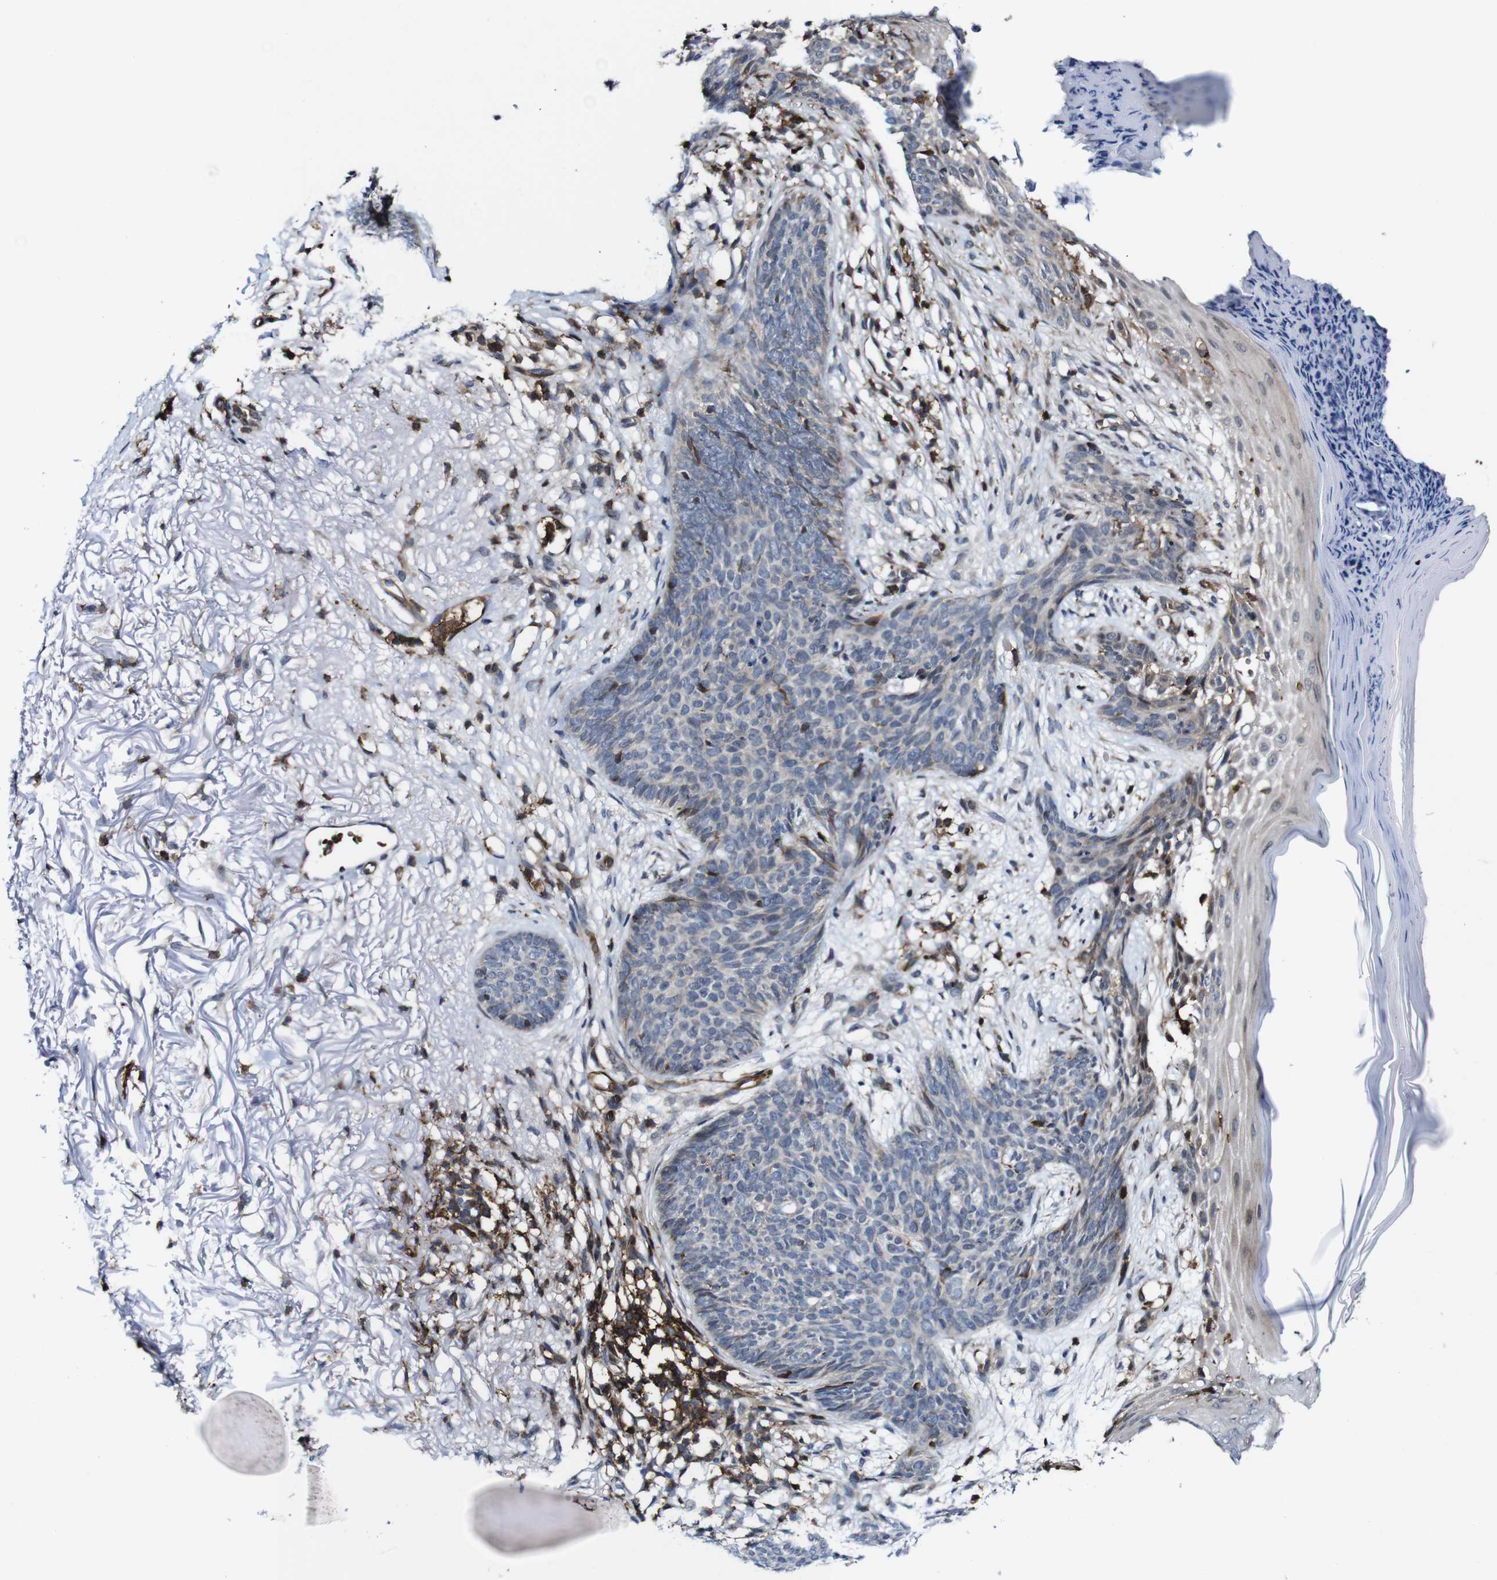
{"staining": {"intensity": "negative", "quantity": "none", "location": "none"}, "tissue": "skin cancer", "cell_type": "Tumor cells", "image_type": "cancer", "snomed": [{"axis": "morphology", "description": "Normal tissue, NOS"}, {"axis": "morphology", "description": "Basal cell carcinoma"}, {"axis": "topography", "description": "Skin"}], "caption": "High power microscopy photomicrograph of an immunohistochemistry image of skin cancer, revealing no significant expression in tumor cells.", "gene": "JAK2", "patient": {"sex": "female", "age": 70}}